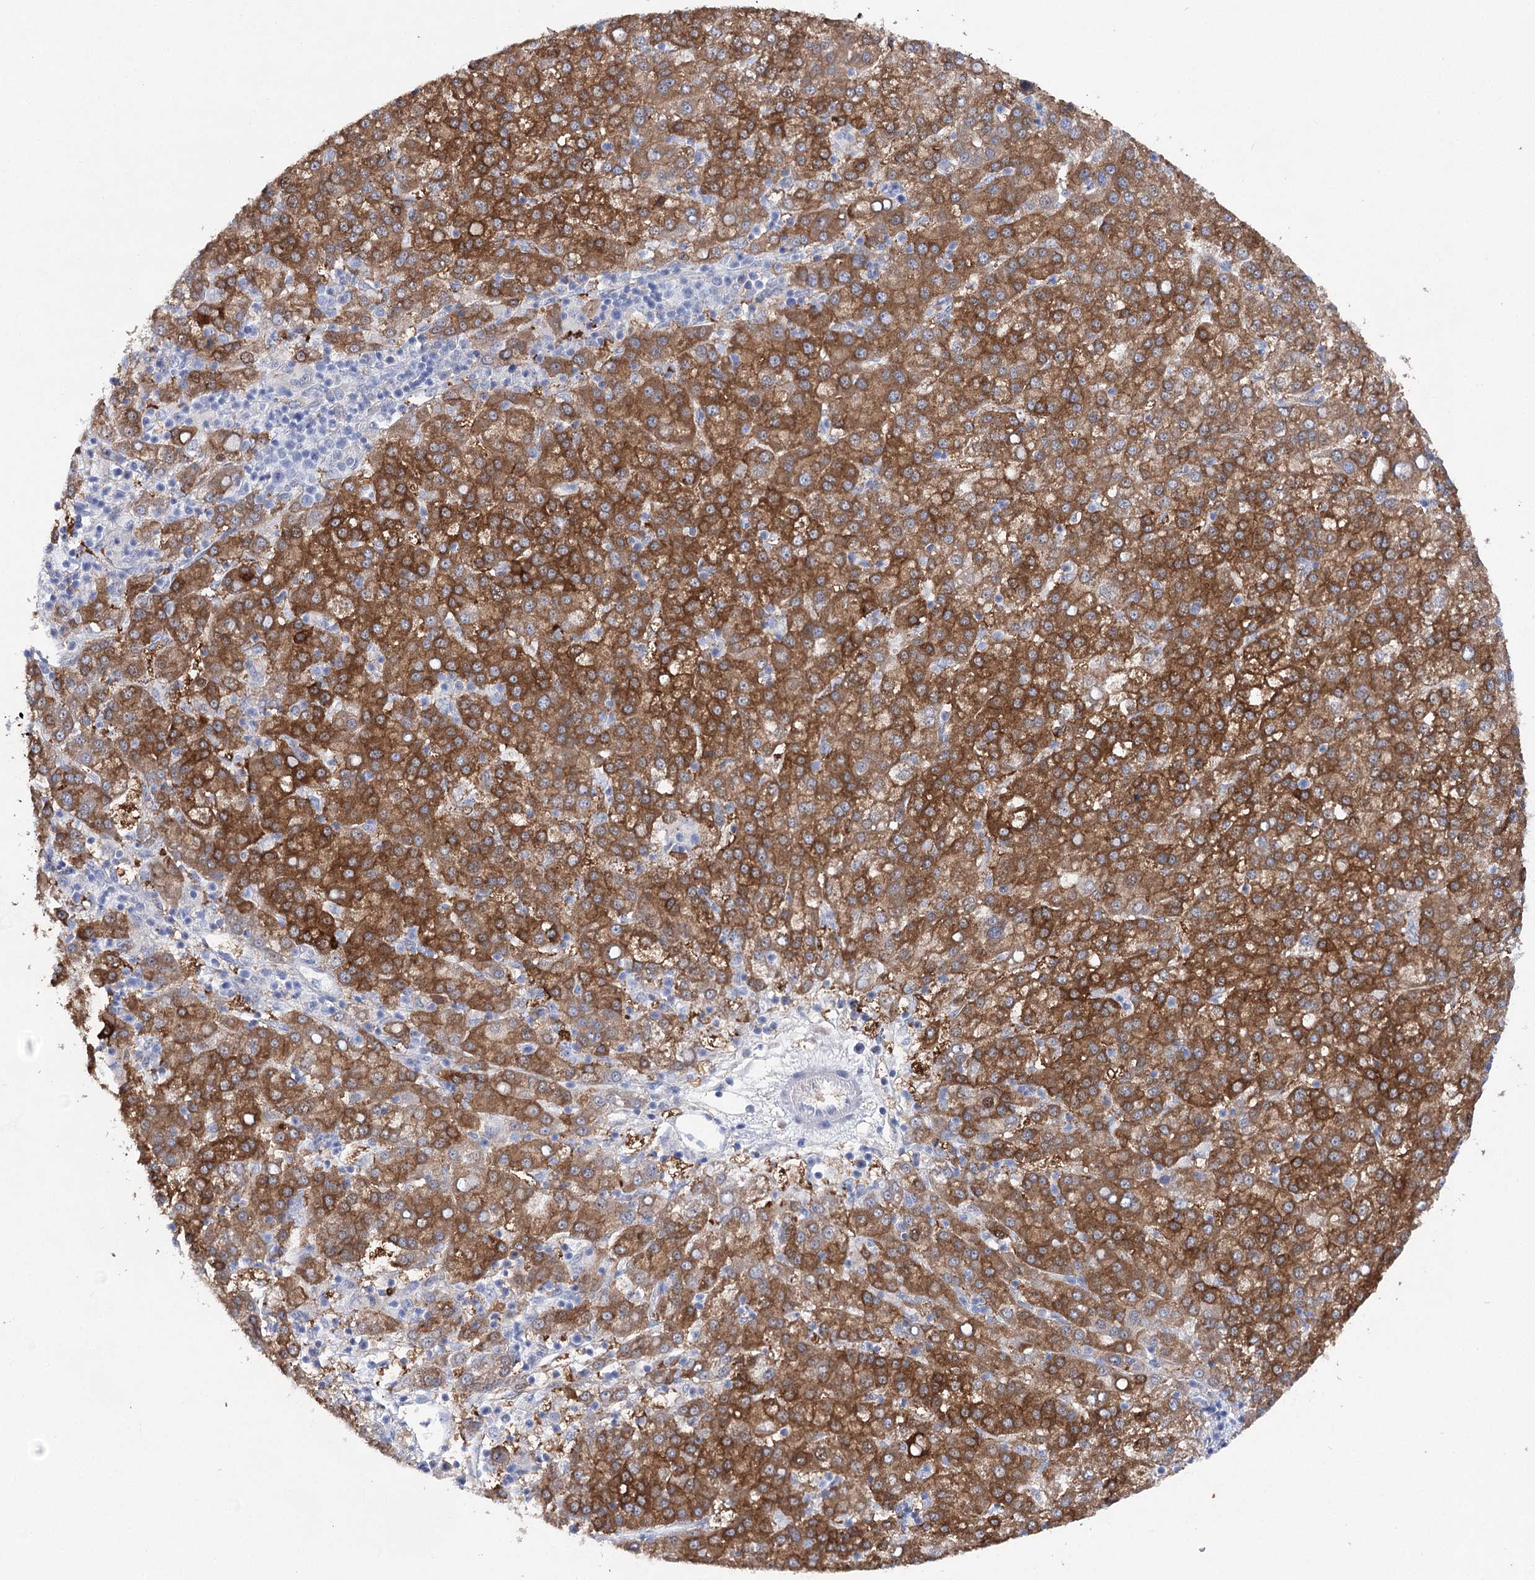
{"staining": {"intensity": "moderate", "quantity": ">75%", "location": "cytoplasmic/membranous"}, "tissue": "liver cancer", "cell_type": "Tumor cells", "image_type": "cancer", "snomed": [{"axis": "morphology", "description": "Carcinoma, Hepatocellular, NOS"}, {"axis": "topography", "description": "Liver"}], "caption": "Protein staining of hepatocellular carcinoma (liver) tissue reveals moderate cytoplasmic/membranous staining in about >75% of tumor cells. The staining was performed using DAB to visualize the protein expression in brown, while the nuclei were stained in blue with hematoxylin (Magnification: 20x).", "gene": "UGDH", "patient": {"sex": "female", "age": 58}}